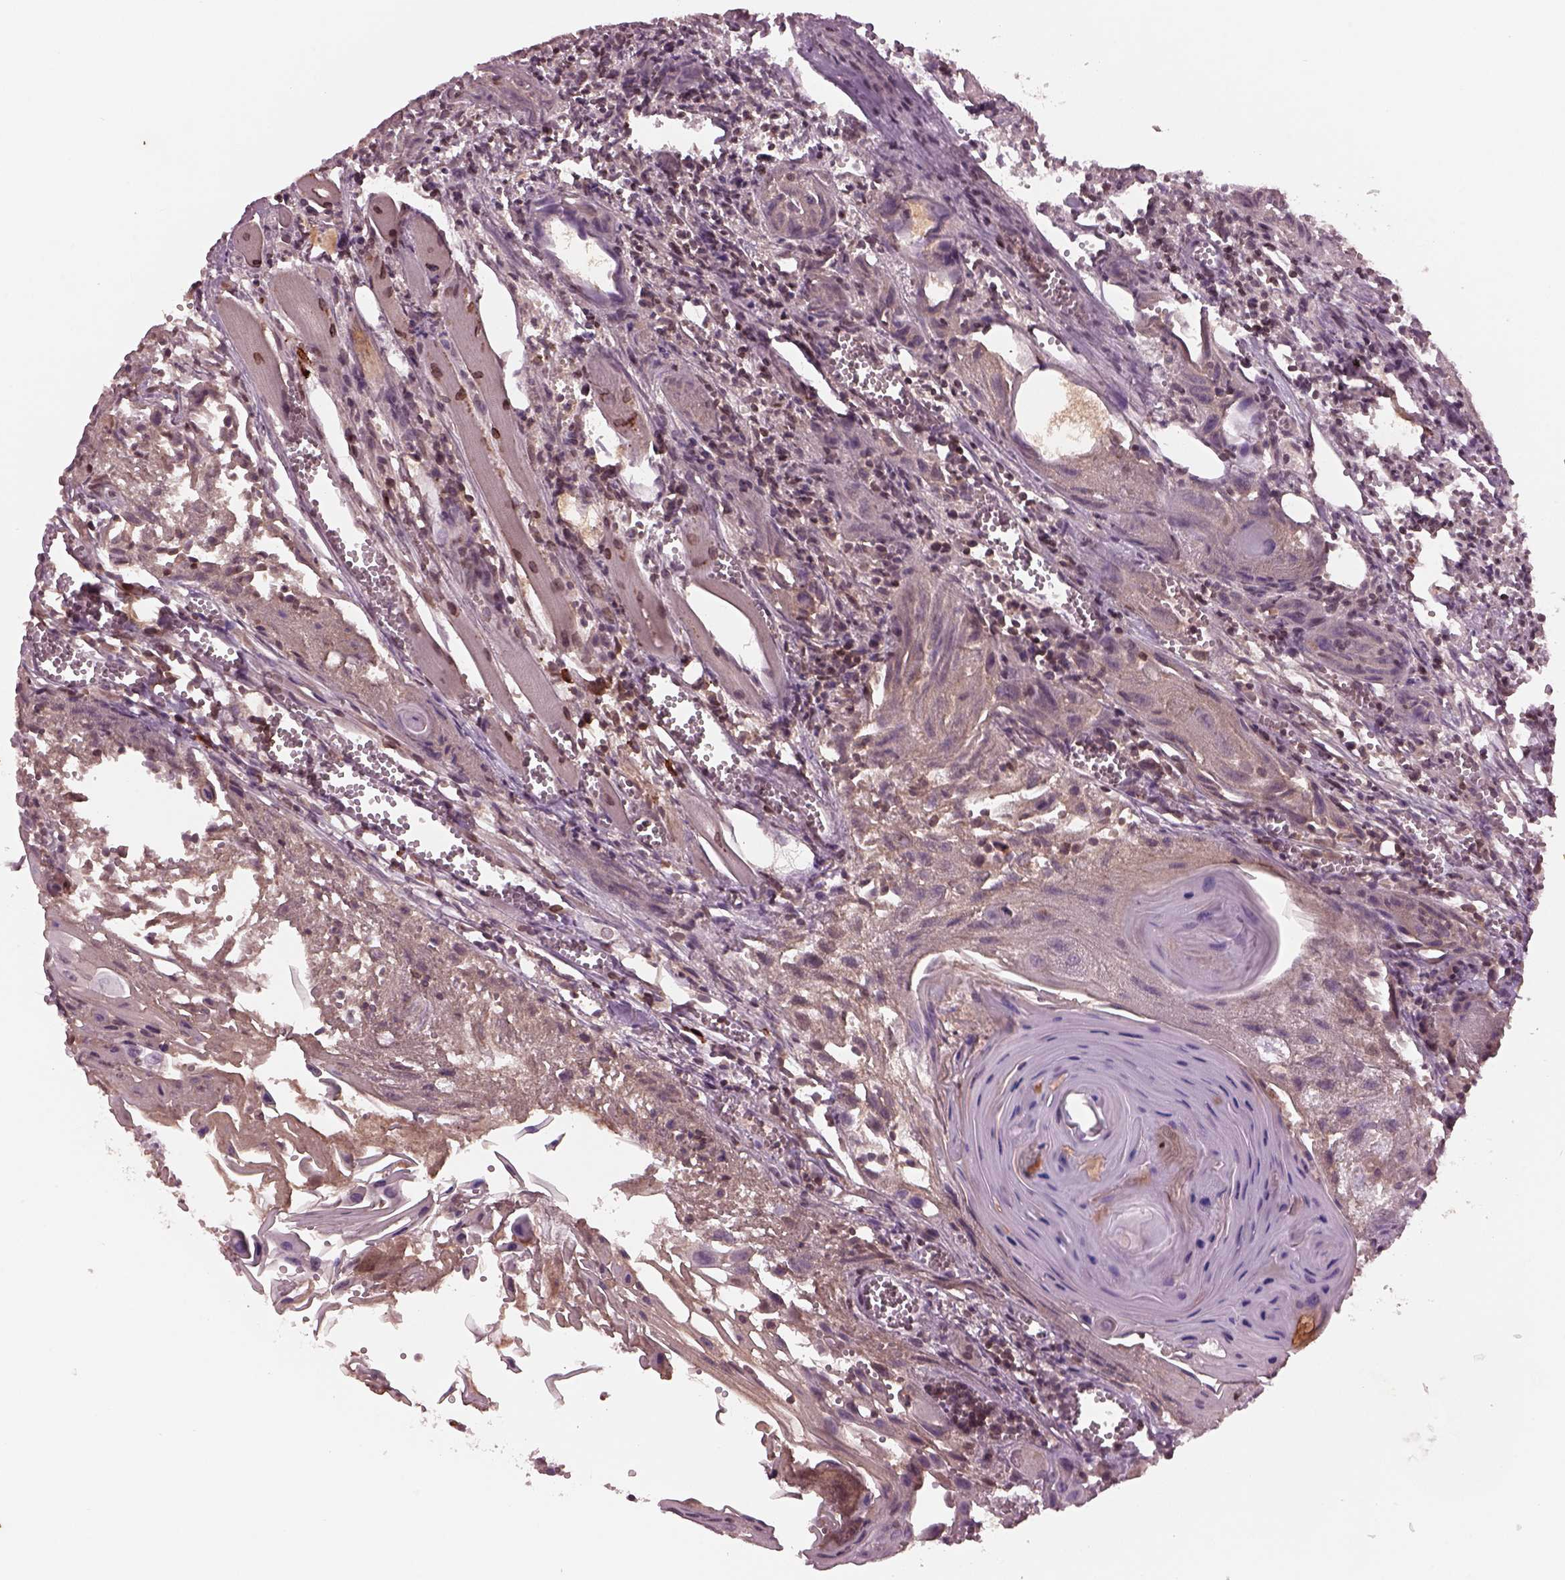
{"staining": {"intensity": "negative", "quantity": "none", "location": "none"}, "tissue": "head and neck cancer", "cell_type": "Tumor cells", "image_type": "cancer", "snomed": [{"axis": "morphology", "description": "Squamous cell carcinoma, NOS"}, {"axis": "topography", "description": "Head-Neck"}], "caption": "A photomicrograph of human head and neck cancer (squamous cell carcinoma) is negative for staining in tumor cells.", "gene": "PTX4", "patient": {"sex": "female", "age": 80}}